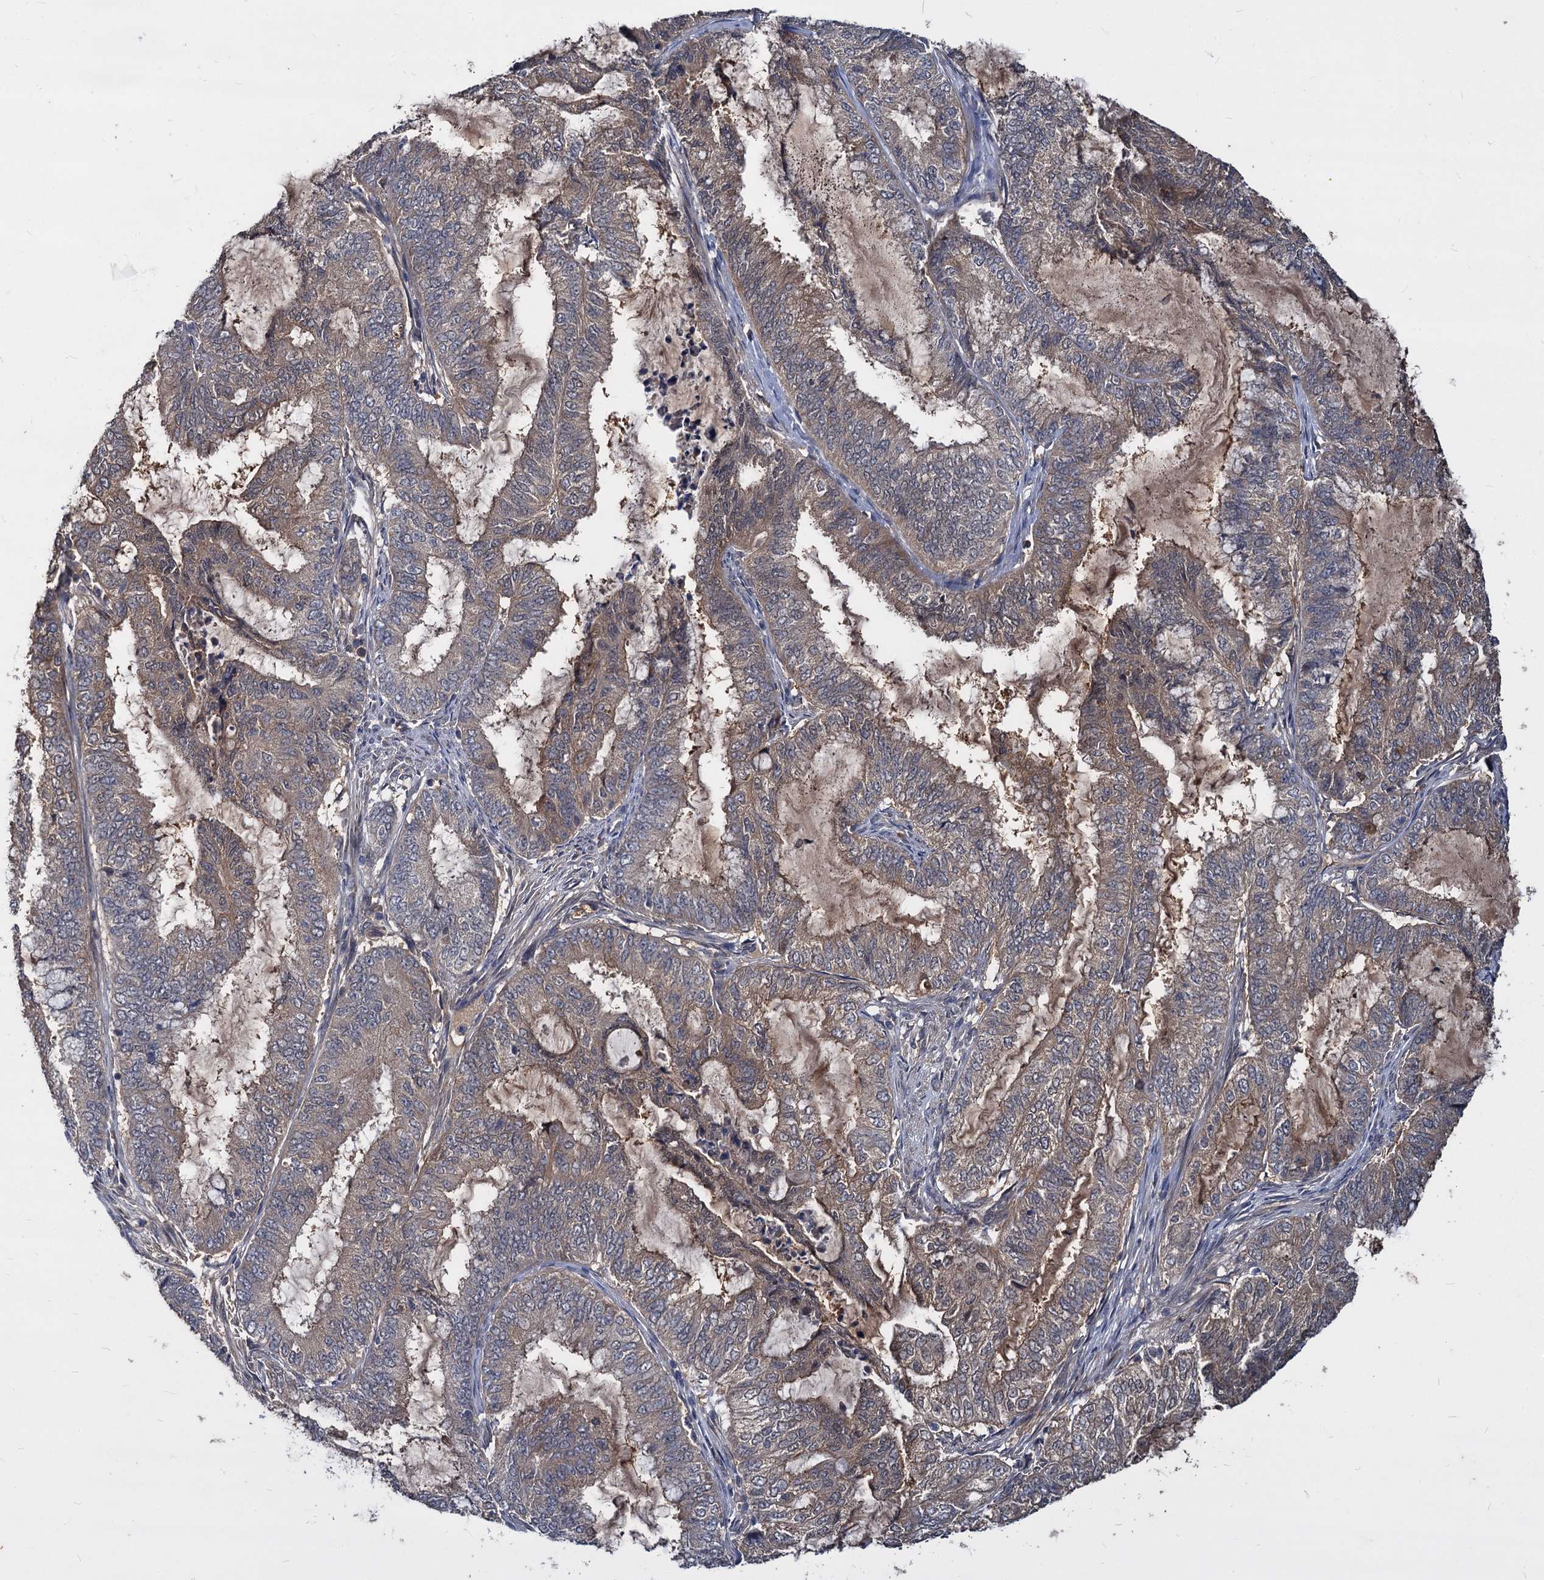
{"staining": {"intensity": "weak", "quantity": ">75%", "location": "cytoplasmic/membranous"}, "tissue": "endometrial cancer", "cell_type": "Tumor cells", "image_type": "cancer", "snomed": [{"axis": "morphology", "description": "Adenocarcinoma, NOS"}, {"axis": "topography", "description": "Endometrium"}], "caption": "Adenocarcinoma (endometrial) was stained to show a protein in brown. There is low levels of weak cytoplasmic/membranous staining in approximately >75% of tumor cells.", "gene": "CCDC184", "patient": {"sex": "female", "age": 51}}